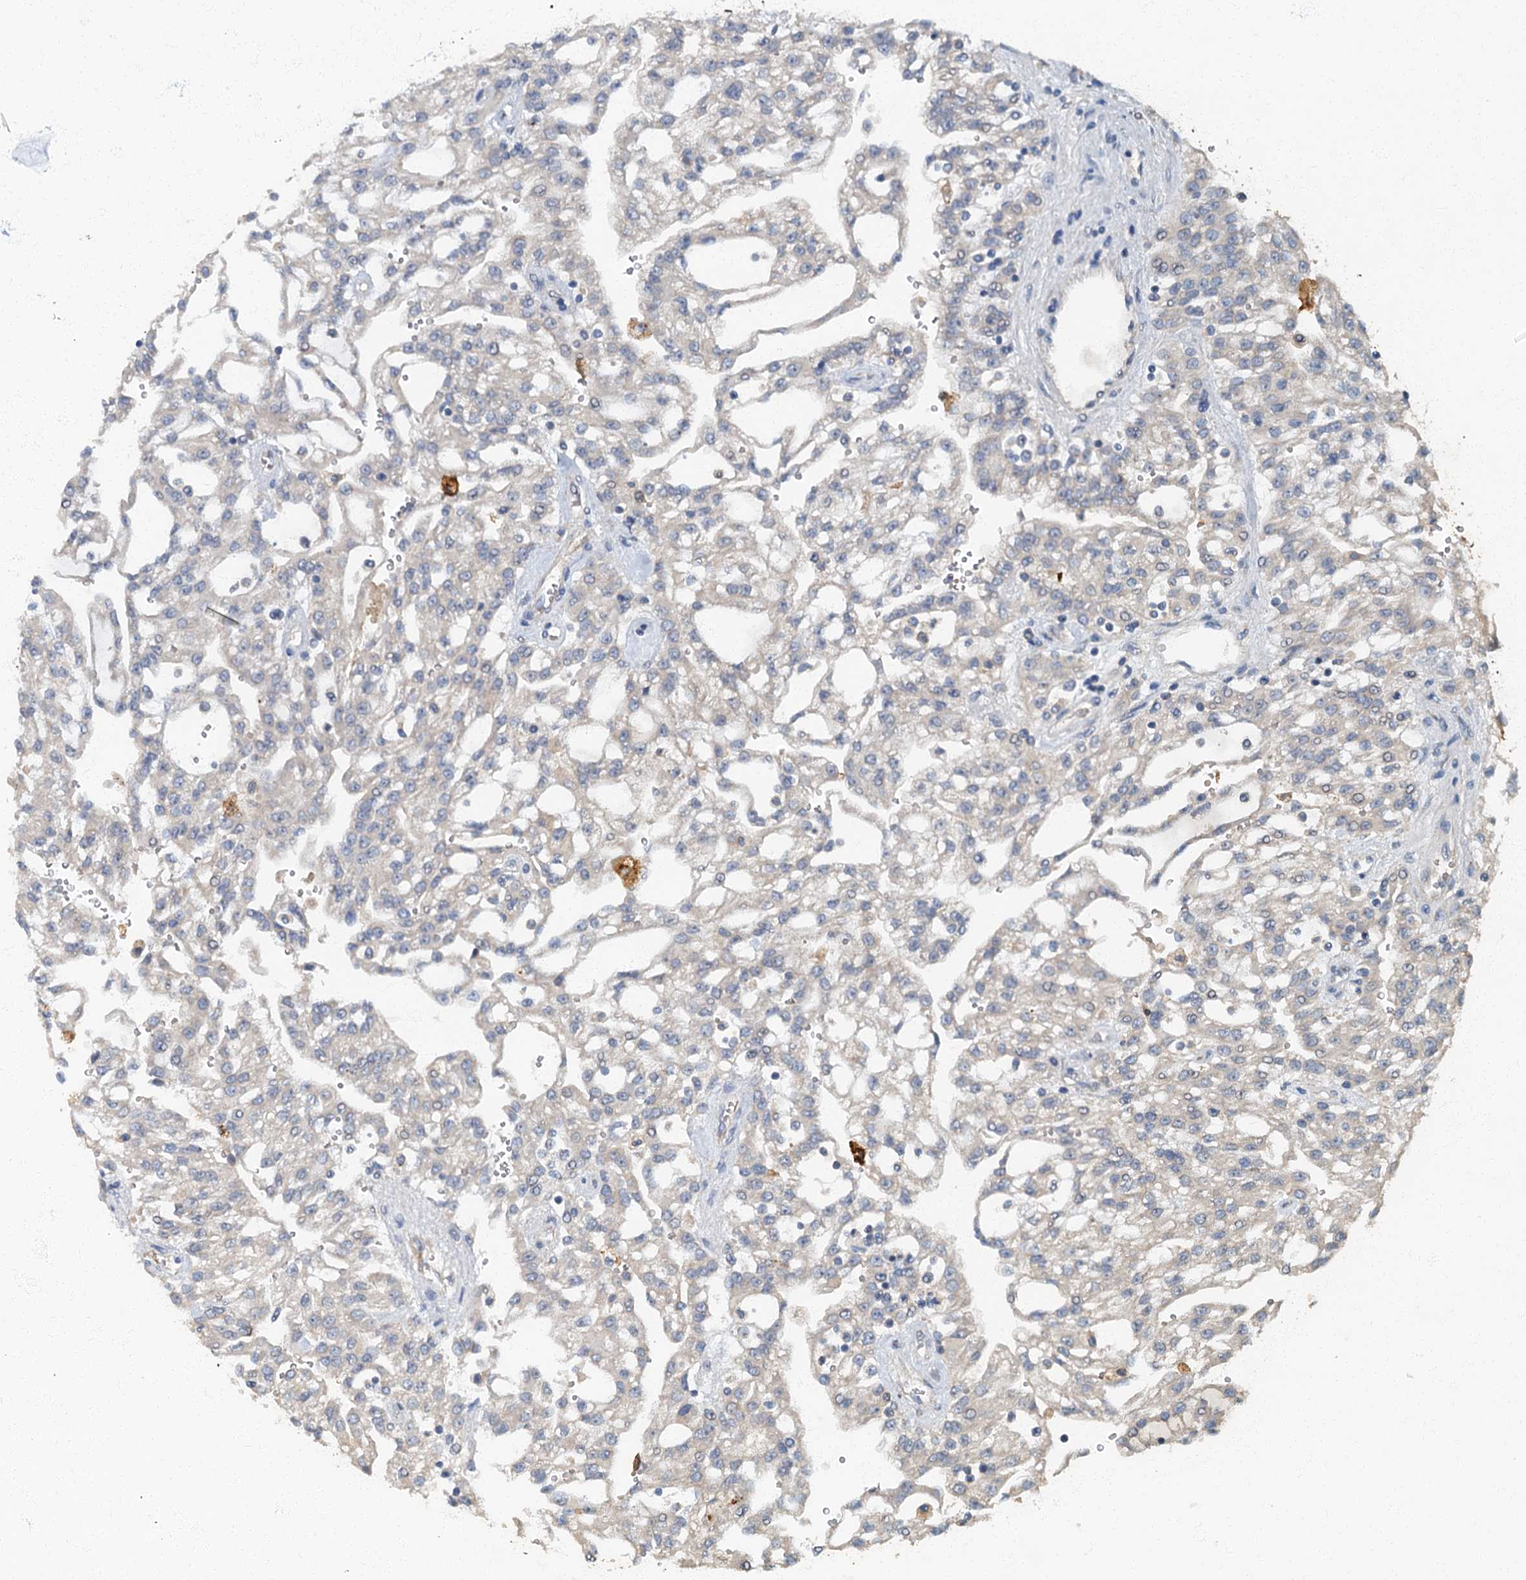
{"staining": {"intensity": "negative", "quantity": "none", "location": "none"}, "tissue": "renal cancer", "cell_type": "Tumor cells", "image_type": "cancer", "snomed": [{"axis": "morphology", "description": "Adenocarcinoma, NOS"}, {"axis": "topography", "description": "Kidney"}], "caption": "This is an immunohistochemistry (IHC) photomicrograph of renal adenocarcinoma. There is no positivity in tumor cells.", "gene": "ARL11", "patient": {"sex": "male", "age": 63}}